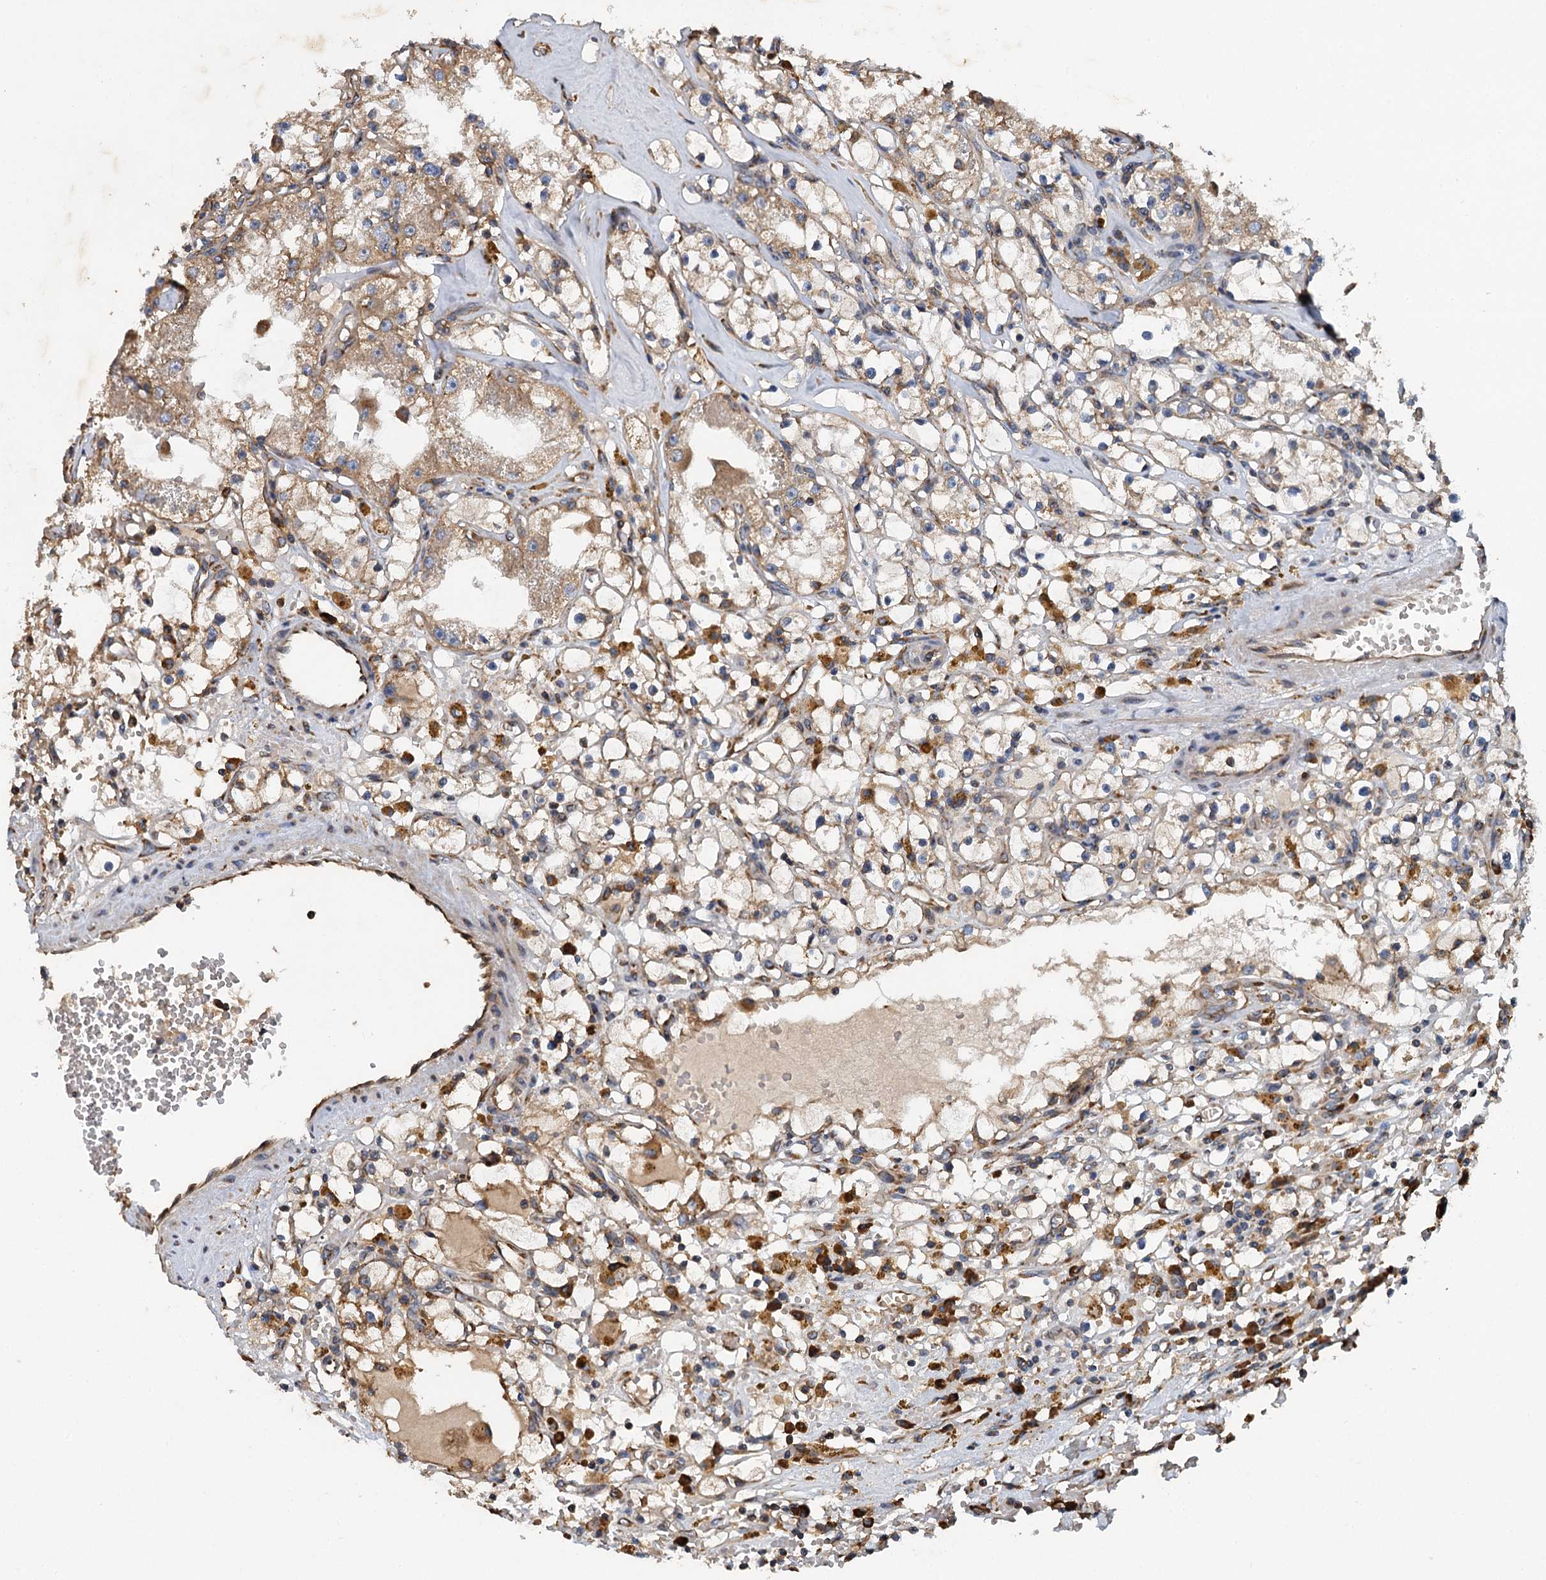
{"staining": {"intensity": "moderate", "quantity": "25%-75%", "location": "cytoplasmic/membranous"}, "tissue": "renal cancer", "cell_type": "Tumor cells", "image_type": "cancer", "snomed": [{"axis": "morphology", "description": "Adenocarcinoma, NOS"}, {"axis": "topography", "description": "Kidney"}], "caption": "Protein analysis of adenocarcinoma (renal) tissue displays moderate cytoplasmic/membranous expression in about 25%-75% of tumor cells.", "gene": "LINS1", "patient": {"sex": "male", "age": 56}}